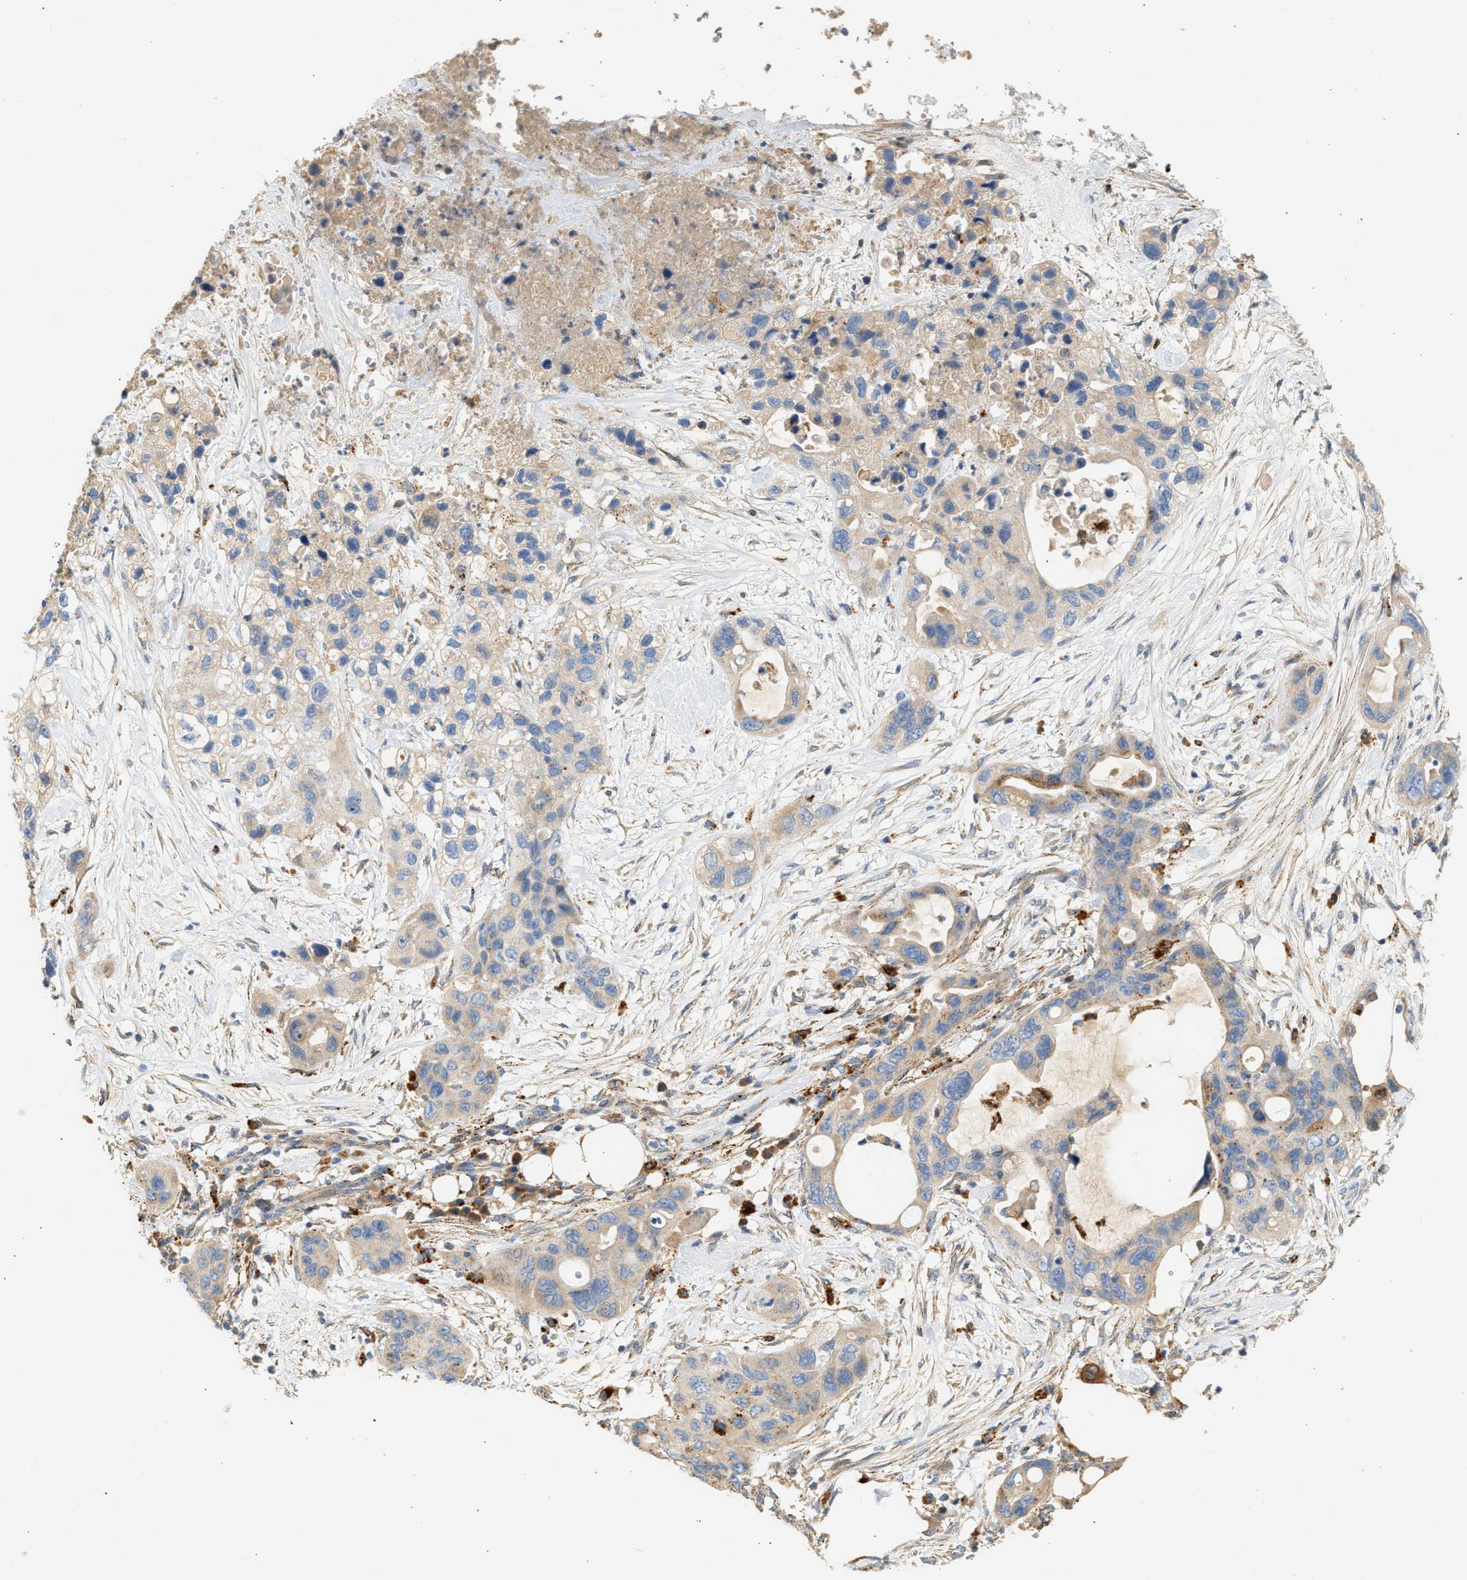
{"staining": {"intensity": "weak", "quantity": ">75%", "location": "cytoplasmic/membranous"}, "tissue": "pancreatic cancer", "cell_type": "Tumor cells", "image_type": "cancer", "snomed": [{"axis": "morphology", "description": "Adenocarcinoma, NOS"}, {"axis": "topography", "description": "Pancreas"}], "caption": "Weak cytoplasmic/membranous expression for a protein is identified in about >75% of tumor cells of pancreatic cancer using IHC.", "gene": "ENTHD1", "patient": {"sex": "female", "age": 71}}